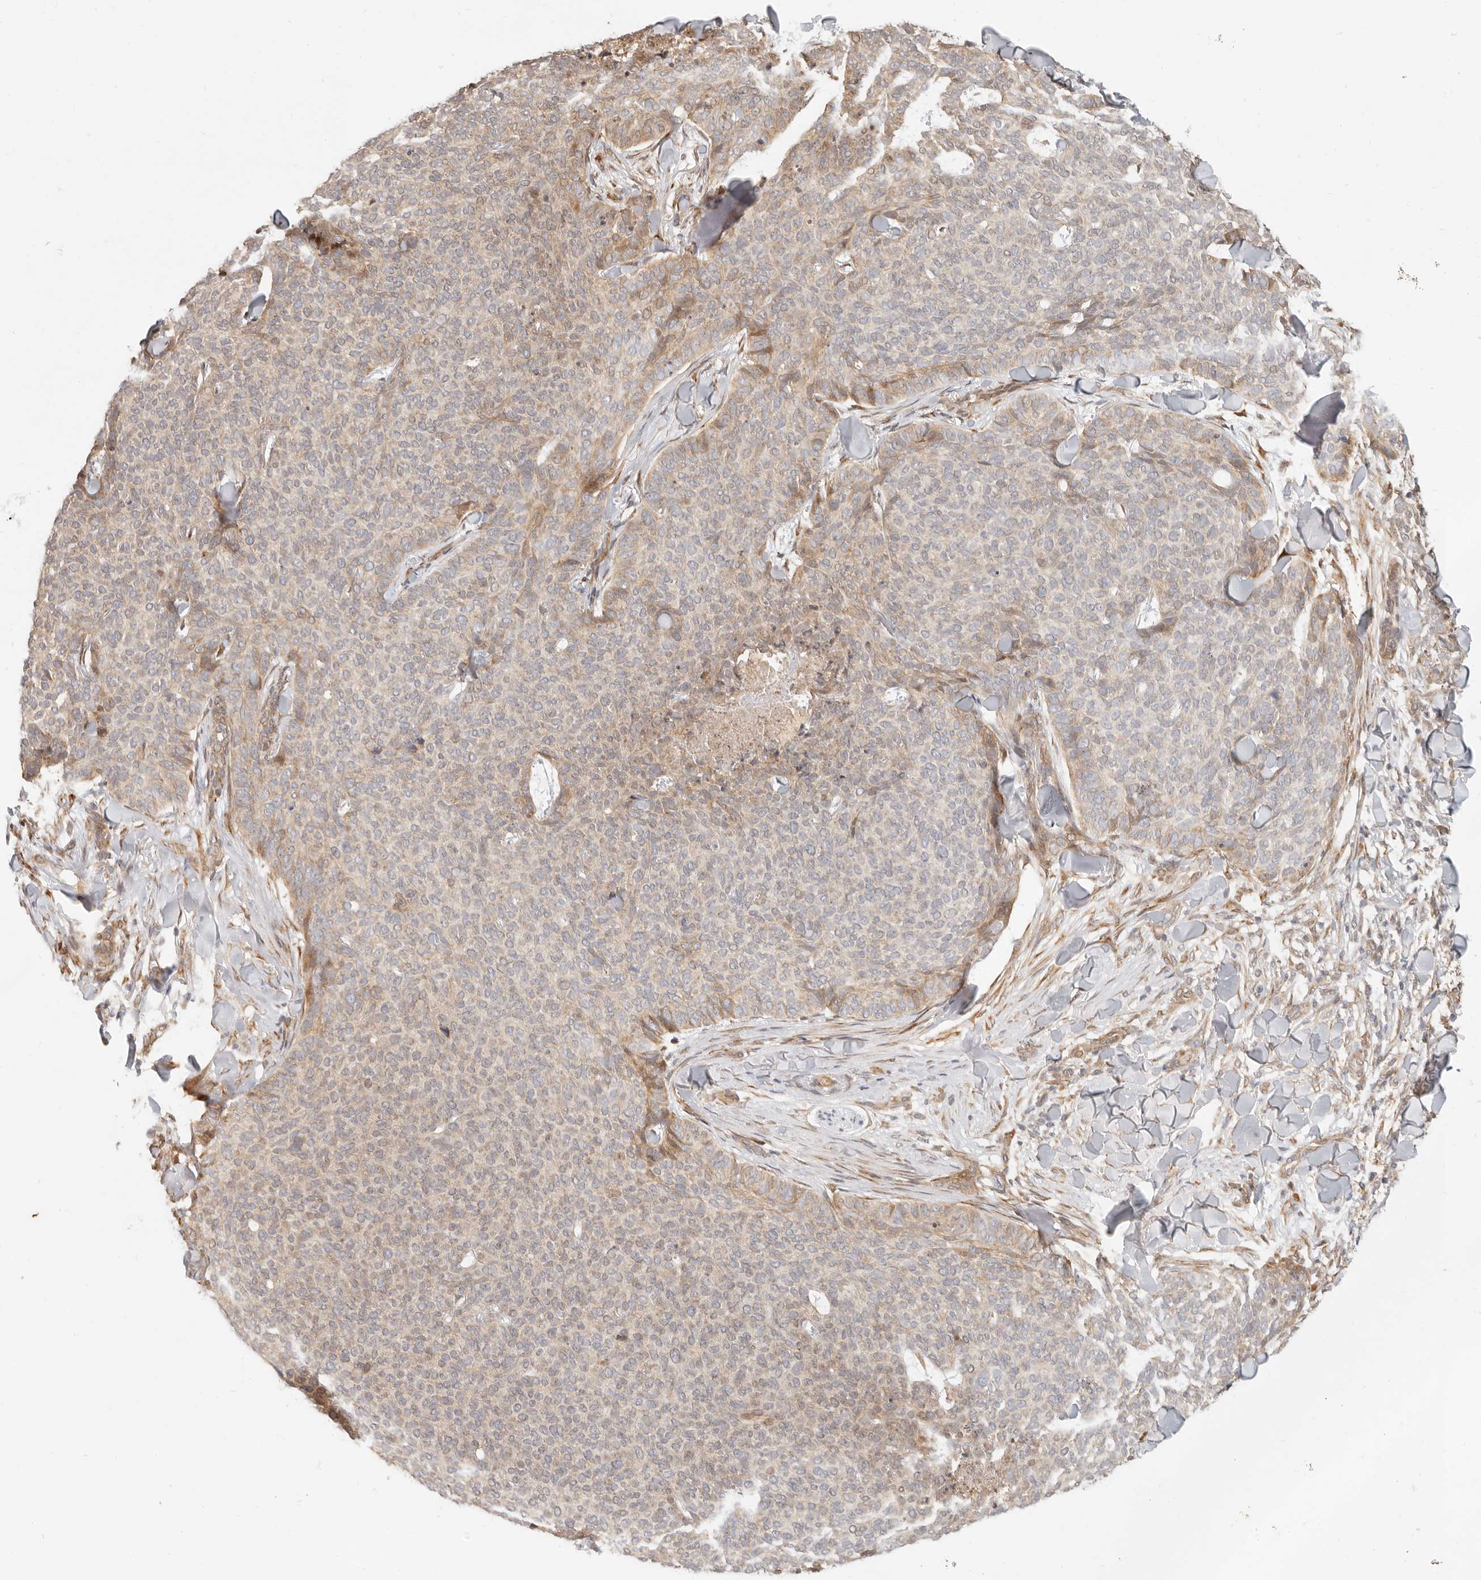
{"staining": {"intensity": "weak", "quantity": "25%-75%", "location": "cytoplasmic/membranous"}, "tissue": "skin cancer", "cell_type": "Tumor cells", "image_type": "cancer", "snomed": [{"axis": "morphology", "description": "Normal tissue, NOS"}, {"axis": "morphology", "description": "Basal cell carcinoma"}, {"axis": "topography", "description": "Skin"}], "caption": "Skin cancer (basal cell carcinoma) stained for a protein reveals weak cytoplasmic/membranous positivity in tumor cells.", "gene": "TUFT1", "patient": {"sex": "male", "age": 50}}